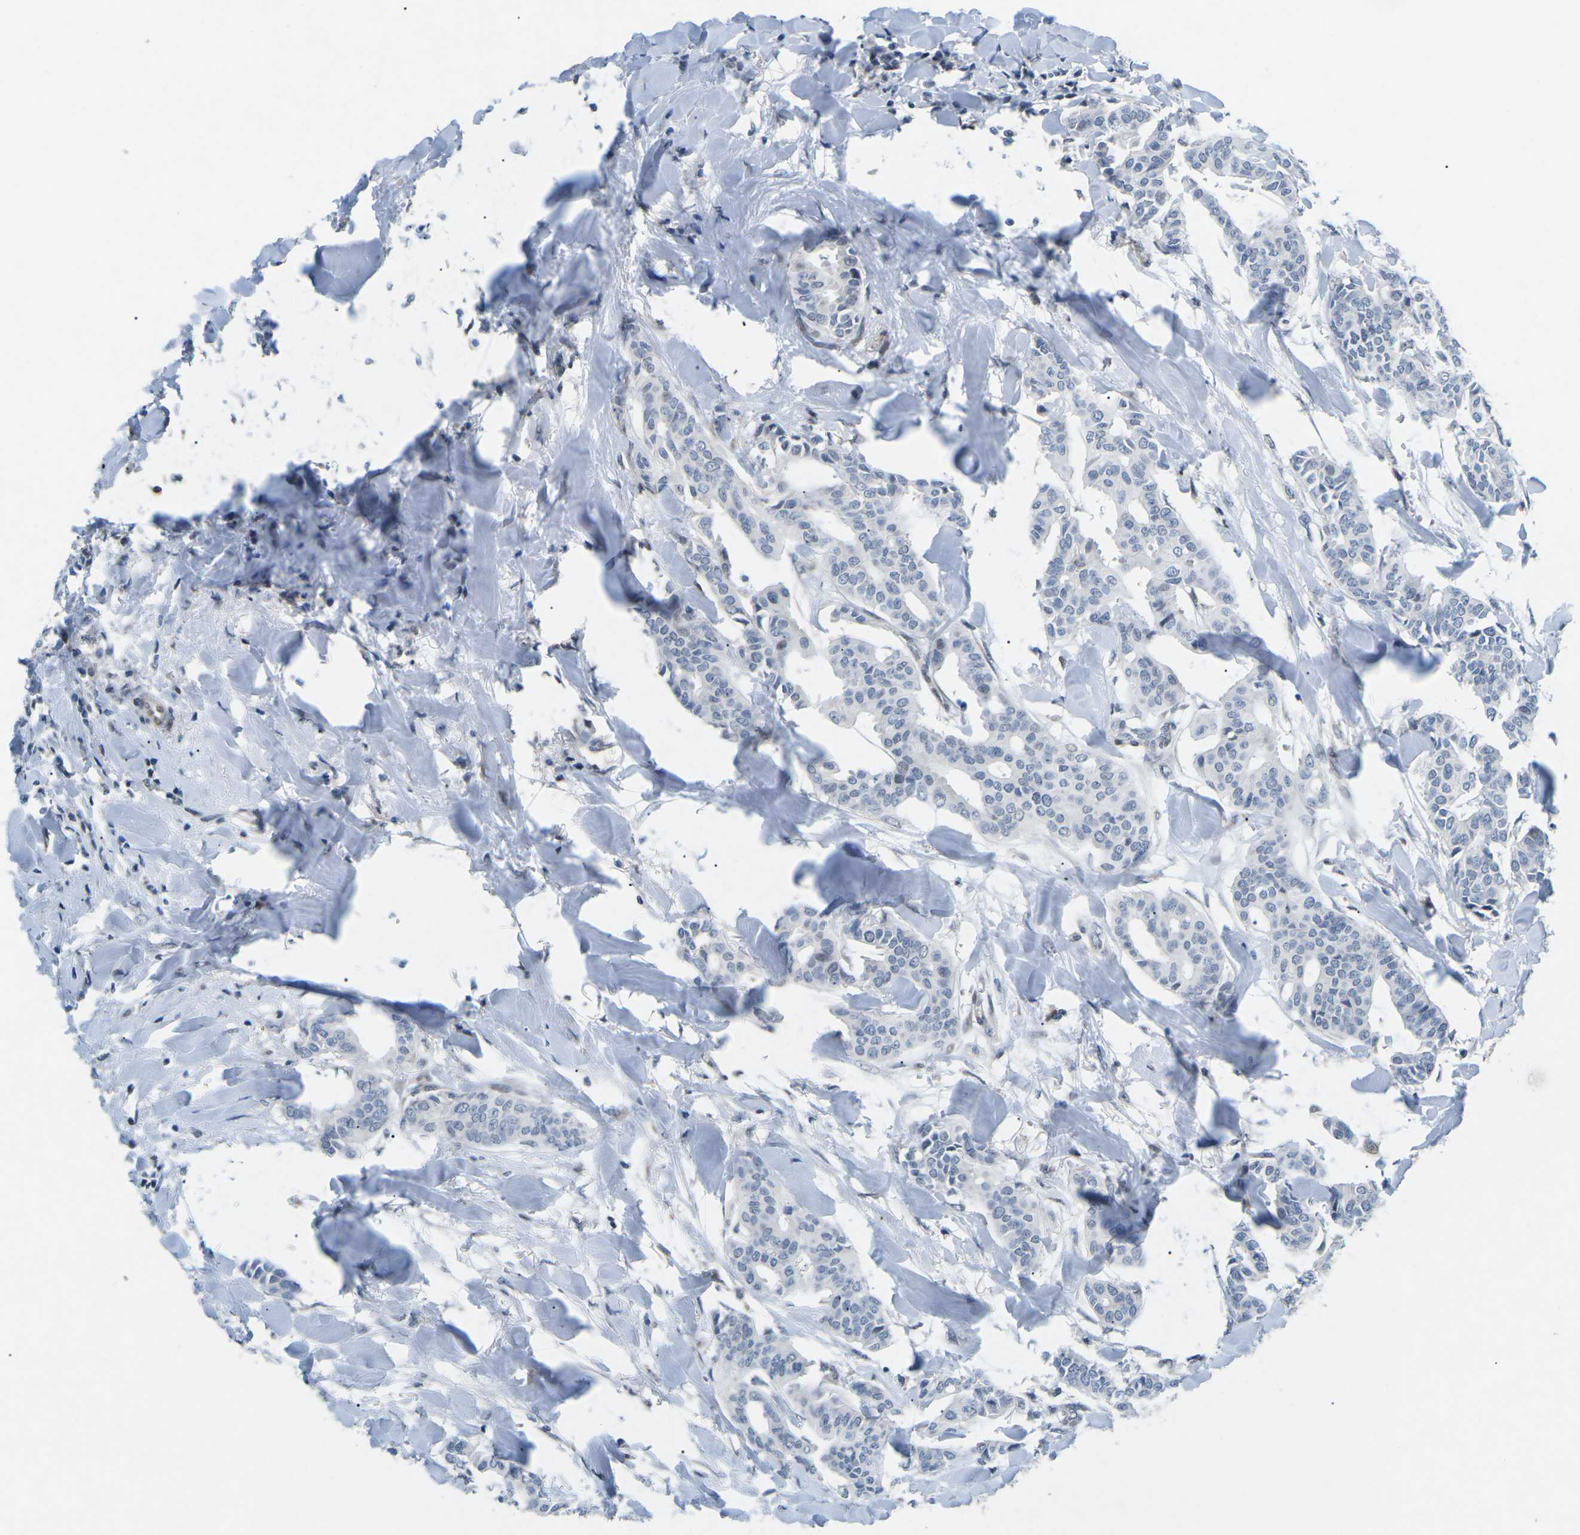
{"staining": {"intensity": "negative", "quantity": "none", "location": "none"}, "tissue": "head and neck cancer", "cell_type": "Tumor cells", "image_type": "cancer", "snomed": [{"axis": "morphology", "description": "Adenocarcinoma, NOS"}, {"axis": "topography", "description": "Salivary gland"}, {"axis": "topography", "description": "Head-Neck"}], "caption": "IHC micrograph of neoplastic tissue: head and neck cancer (adenocarcinoma) stained with DAB displays no significant protein staining in tumor cells. (DAB IHC, high magnification).", "gene": "MBNL1", "patient": {"sex": "female", "age": 59}}